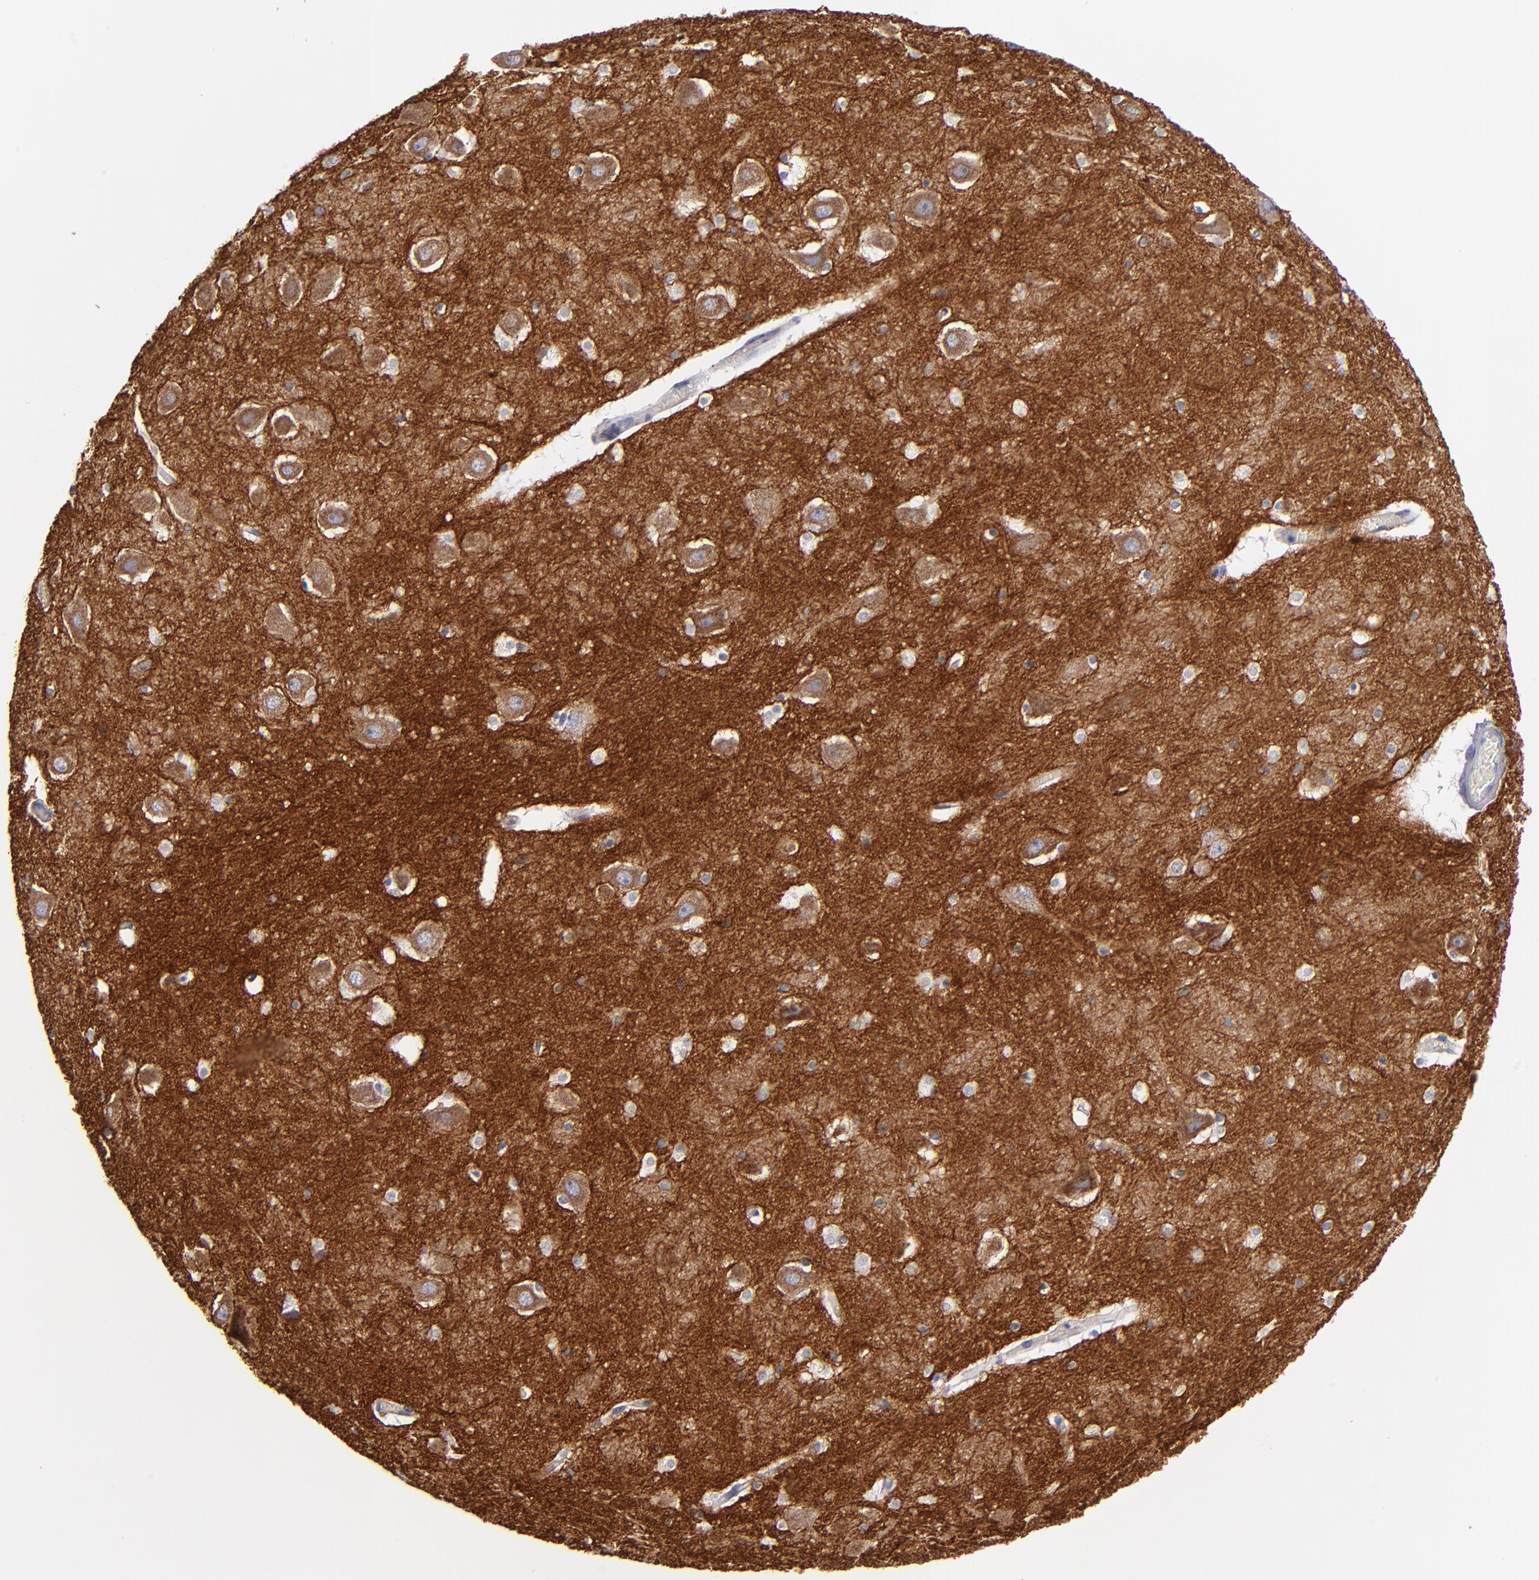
{"staining": {"intensity": "negative", "quantity": "none", "location": "none"}, "tissue": "hippocampus", "cell_type": "Glial cells", "image_type": "normal", "snomed": [{"axis": "morphology", "description": "Normal tissue, NOS"}, {"axis": "topography", "description": "Hippocampus"}], "caption": "Glial cells show no significant staining in unremarkable hippocampus.", "gene": "CNTNAP2", "patient": {"sex": "male", "age": 45}}